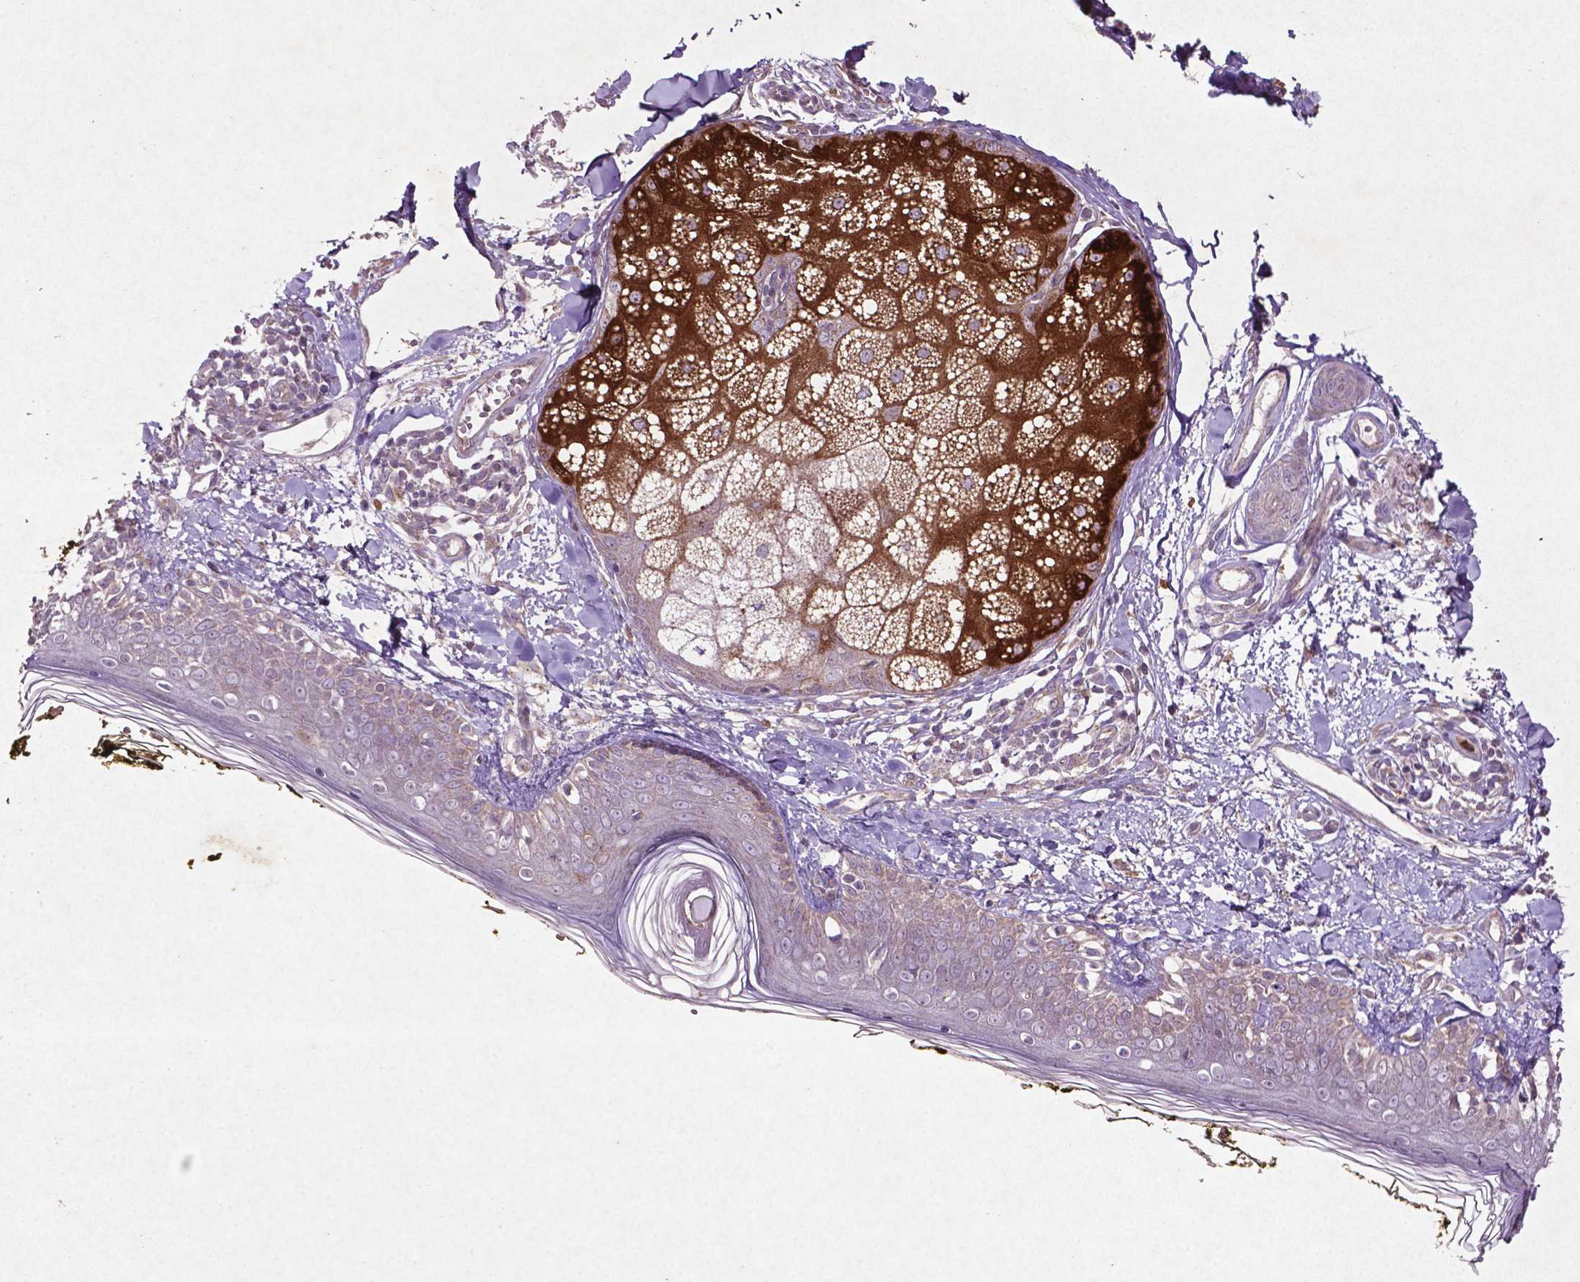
{"staining": {"intensity": "negative", "quantity": "none", "location": "none"}, "tissue": "skin", "cell_type": "Fibroblasts", "image_type": "normal", "snomed": [{"axis": "morphology", "description": "Normal tissue, NOS"}, {"axis": "topography", "description": "Skin"}], "caption": "A high-resolution histopathology image shows immunohistochemistry staining of normal skin, which demonstrates no significant expression in fibroblasts. (DAB immunohistochemistry, high magnification).", "gene": "MTOR", "patient": {"sex": "male", "age": 76}}